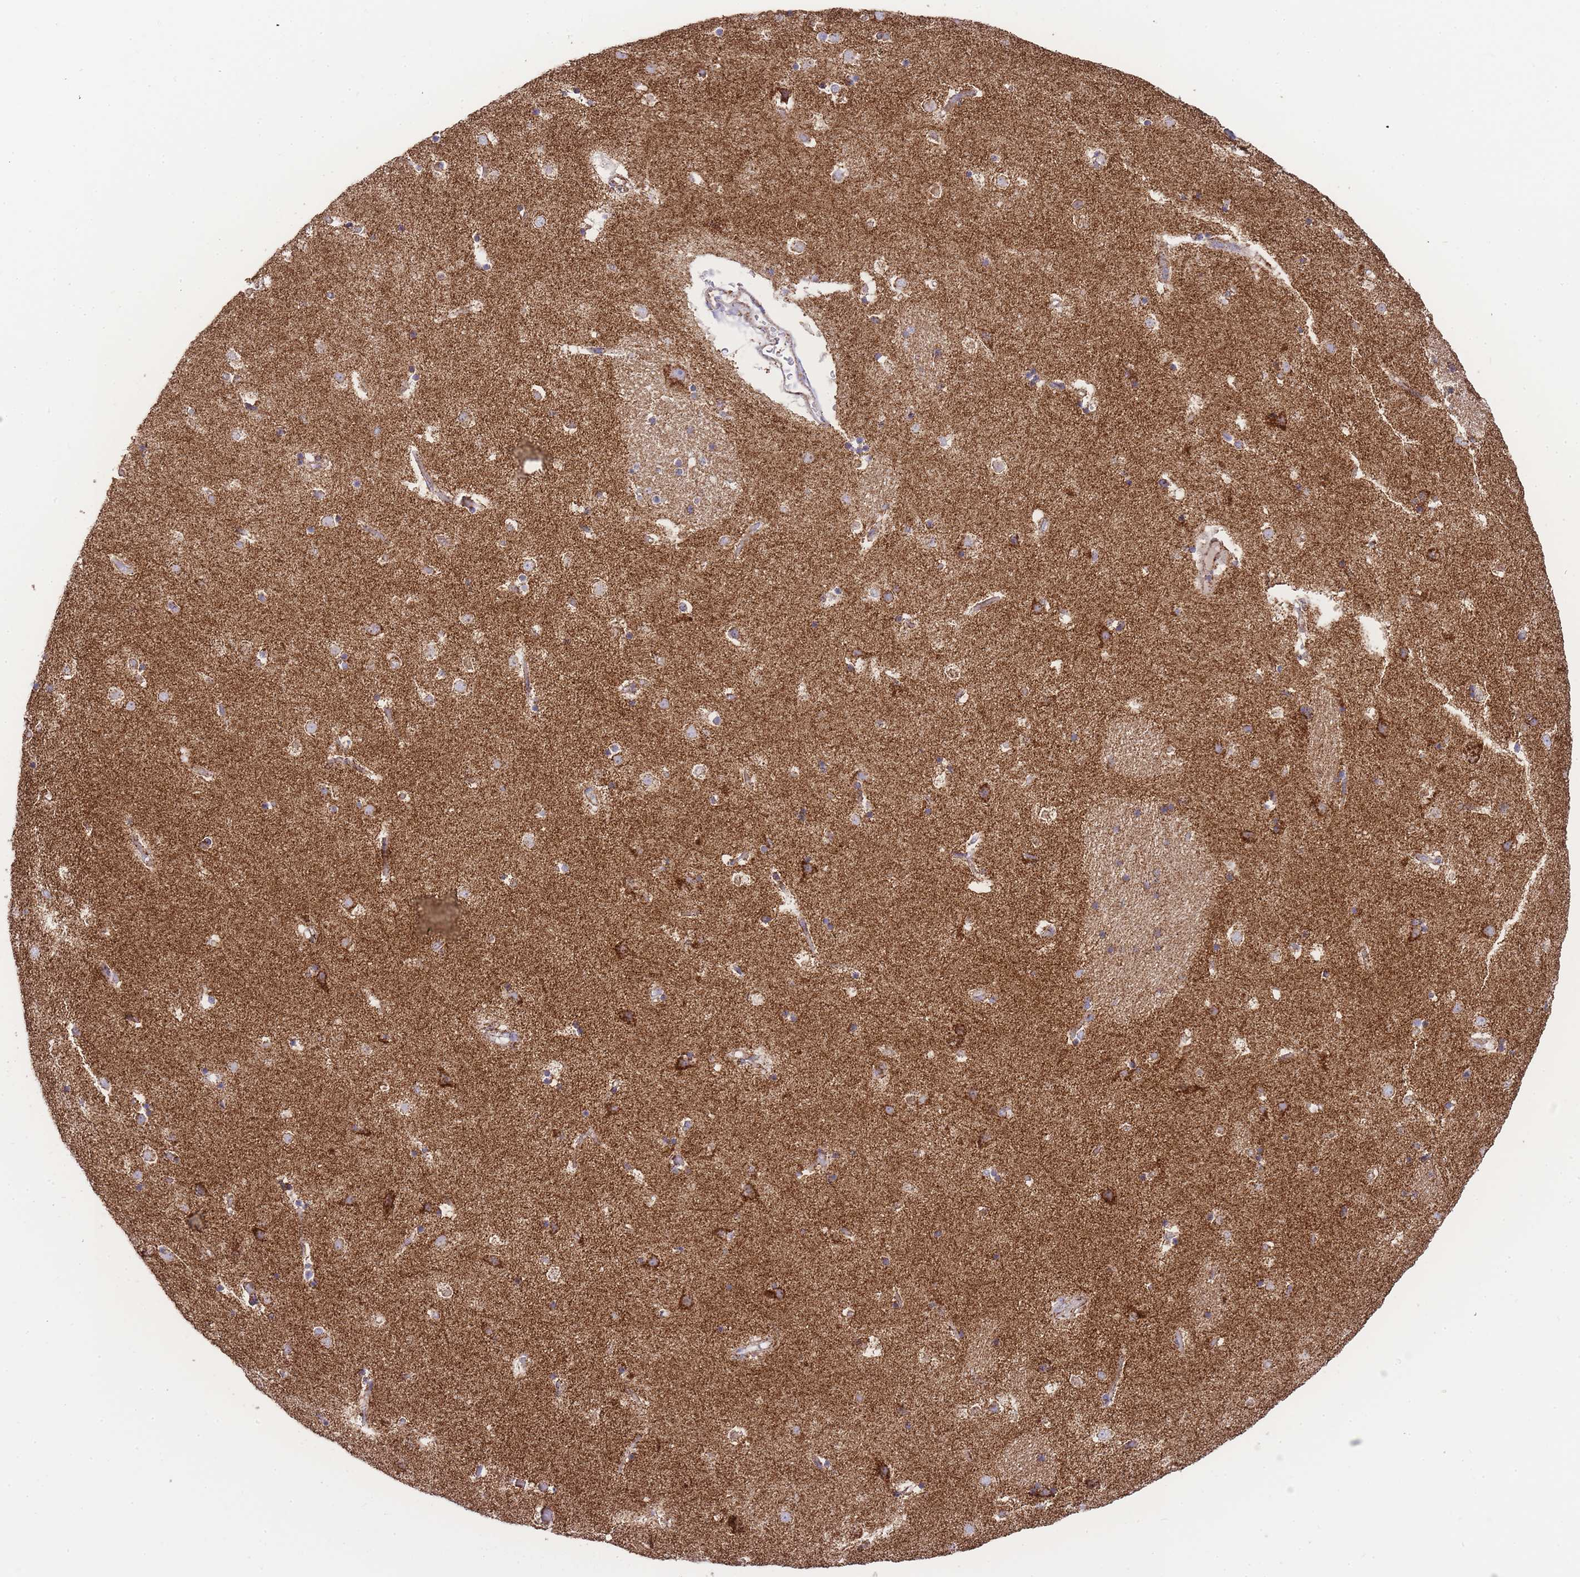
{"staining": {"intensity": "moderate", "quantity": ">75%", "location": "cytoplasmic/membranous"}, "tissue": "caudate", "cell_type": "Glial cells", "image_type": "normal", "snomed": [{"axis": "morphology", "description": "Normal tissue, NOS"}, {"axis": "topography", "description": "Lateral ventricle wall"}], "caption": "Glial cells display medium levels of moderate cytoplasmic/membranous staining in about >75% of cells in unremarkable human caudate. (DAB IHC, brown staining for protein, blue staining for nuclei).", "gene": "GSTM1", "patient": {"sex": "female", "age": 52}}